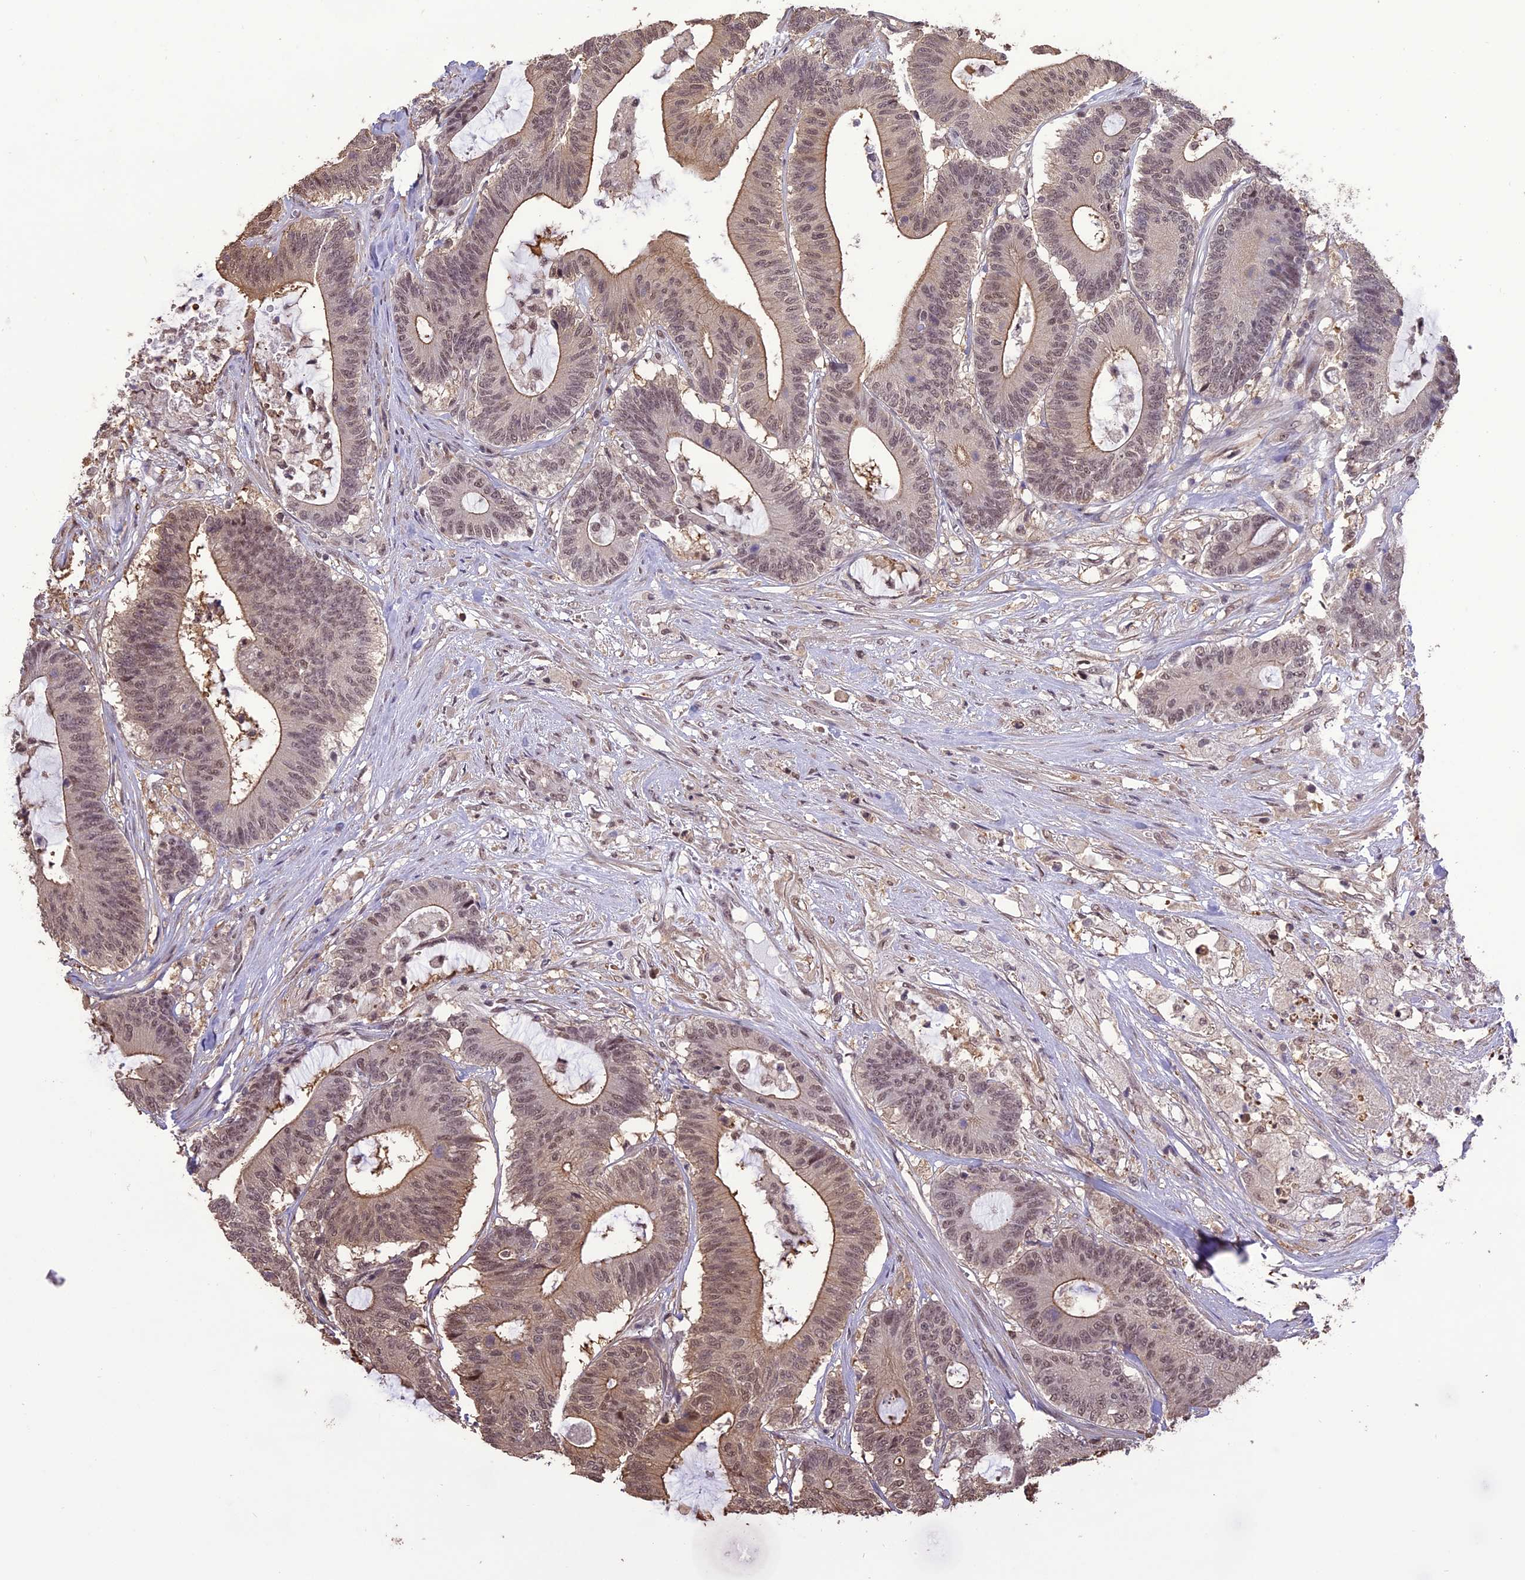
{"staining": {"intensity": "moderate", "quantity": ">75%", "location": "cytoplasmic/membranous,nuclear"}, "tissue": "colorectal cancer", "cell_type": "Tumor cells", "image_type": "cancer", "snomed": [{"axis": "morphology", "description": "Adenocarcinoma, NOS"}, {"axis": "topography", "description": "Colon"}], "caption": "Approximately >75% of tumor cells in human adenocarcinoma (colorectal) show moderate cytoplasmic/membranous and nuclear protein staining as visualized by brown immunohistochemical staining.", "gene": "TIGD7", "patient": {"sex": "female", "age": 84}}